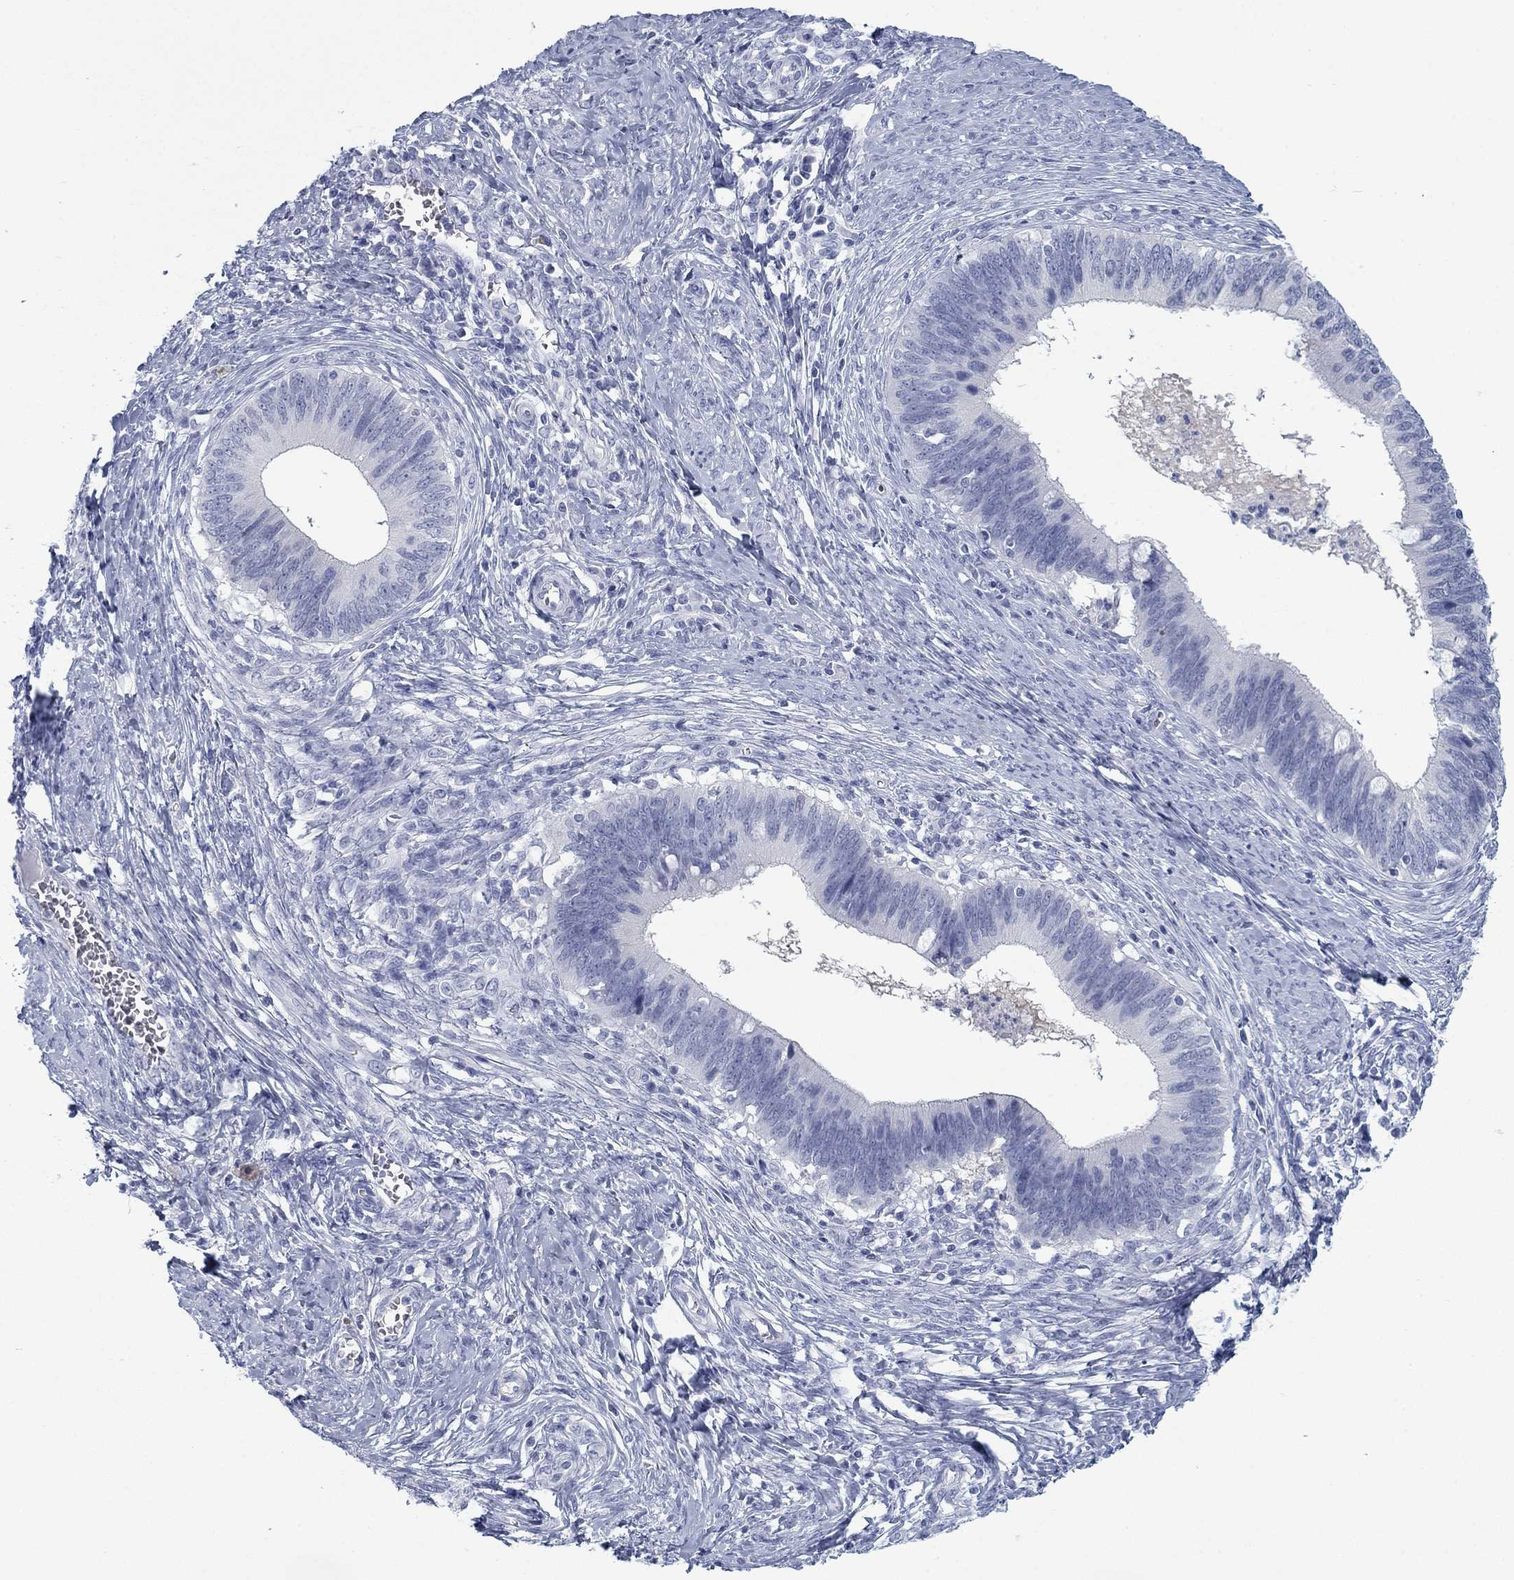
{"staining": {"intensity": "negative", "quantity": "none", "location": "none"}, "tissue": "cervical cancer", "cell_type": "Tumor cells", "image_type": "cancer", "snomed": [{"axis": "morphology", "description": "Adenocarcinoma, NOS"}, {"axis": "topography", "description": "Cervix"}], "caption": "Immunohistochemistry (IHC) photomicrograph of human adenocarcinoma (cervical) stained for a protein (brown), which shows no expression in tumor cells.", "gene": "DNAL1", "patient": {"sex": "female", "age": 42}}